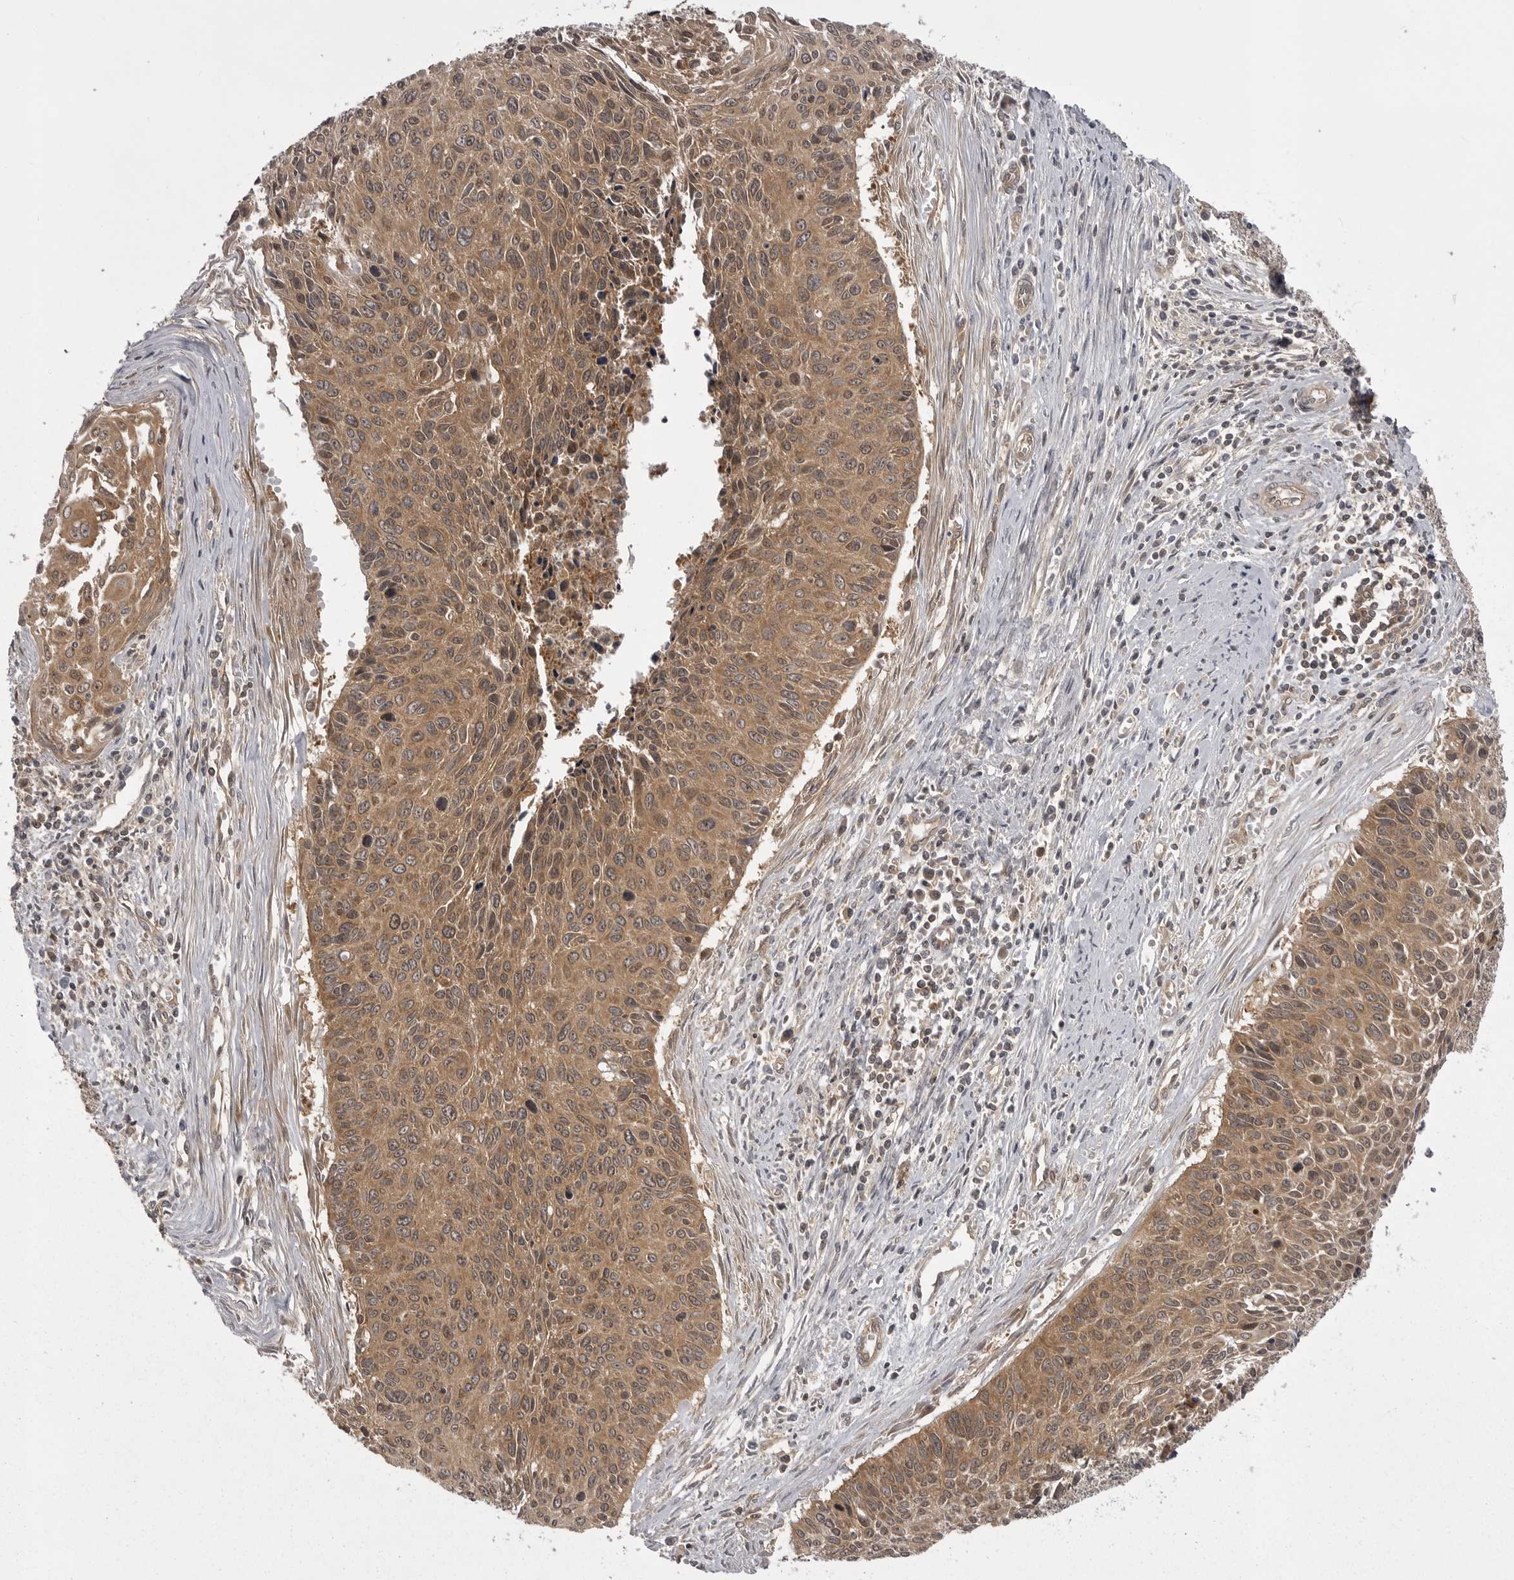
{"staining": {"intensity": "moderate", "quantity": ">75%", "location": "cytoplasmic/membranous"}, "tissue": "cervical cancer", "cell_type": "Tumor cells", "image_type": "cancer", "snomed": [{"axis": "morphology", "description": "Squamous cell carcinoma, NOS"}, {"axis": "topography", "description": "Cervix"}], "caption": "Human squamous cell carcinoma (cervical) stained with a brown dye shows moderate cytoplasmic/membranous positive positivity in approximately >75% of tumor cells.", "gene": "STK24", "patient": {"sex": "female", "age": 55}}